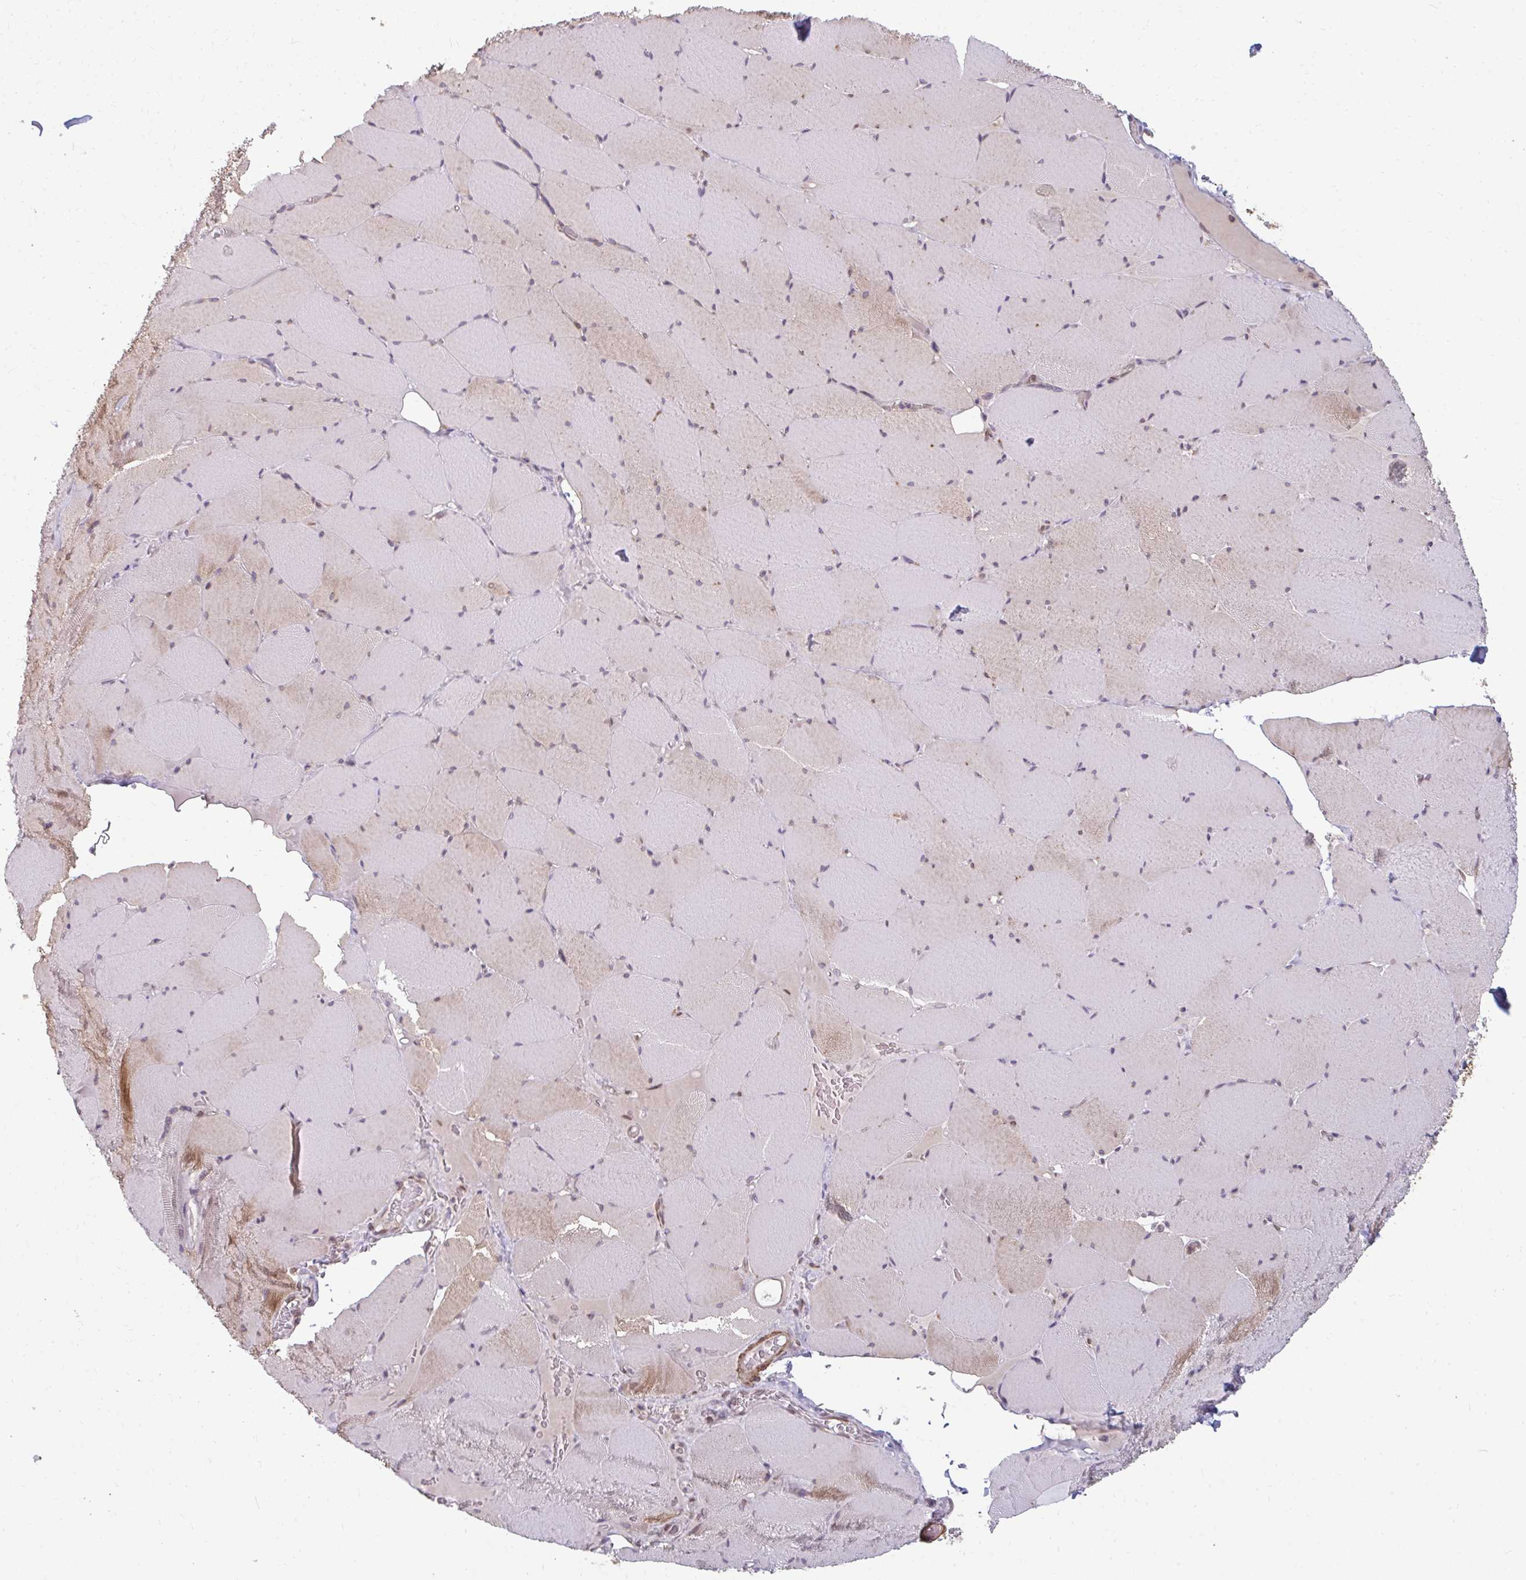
{"staining": {"intensity": "weak", "quantity": "25%-75%", "location": "cytoplasmic/membranous"}, "tissue": "skeletal muscle", "cell_type": "Myocytes", "image_type": "normal", "snomed": [{"axis": "morphology", "description": "Normal tissue, NOS"}, {"axis": "topography", "description": "Skeletal muscle"}, {"axis": "topography", "description": "Head-Neck"}], "caption": "Immunohistochemistry (IHC) of benign skeletal muscle shows low levels of weak cytoplasmic/membranous expression in approximately 25%-75% of myocytes. (DAB (3,3'-diaminobenzidine) = brown stain, brightfield microscopy at high magnification).", "gene": "GPC5", "patient": {"sex": "male", "age": 66}}